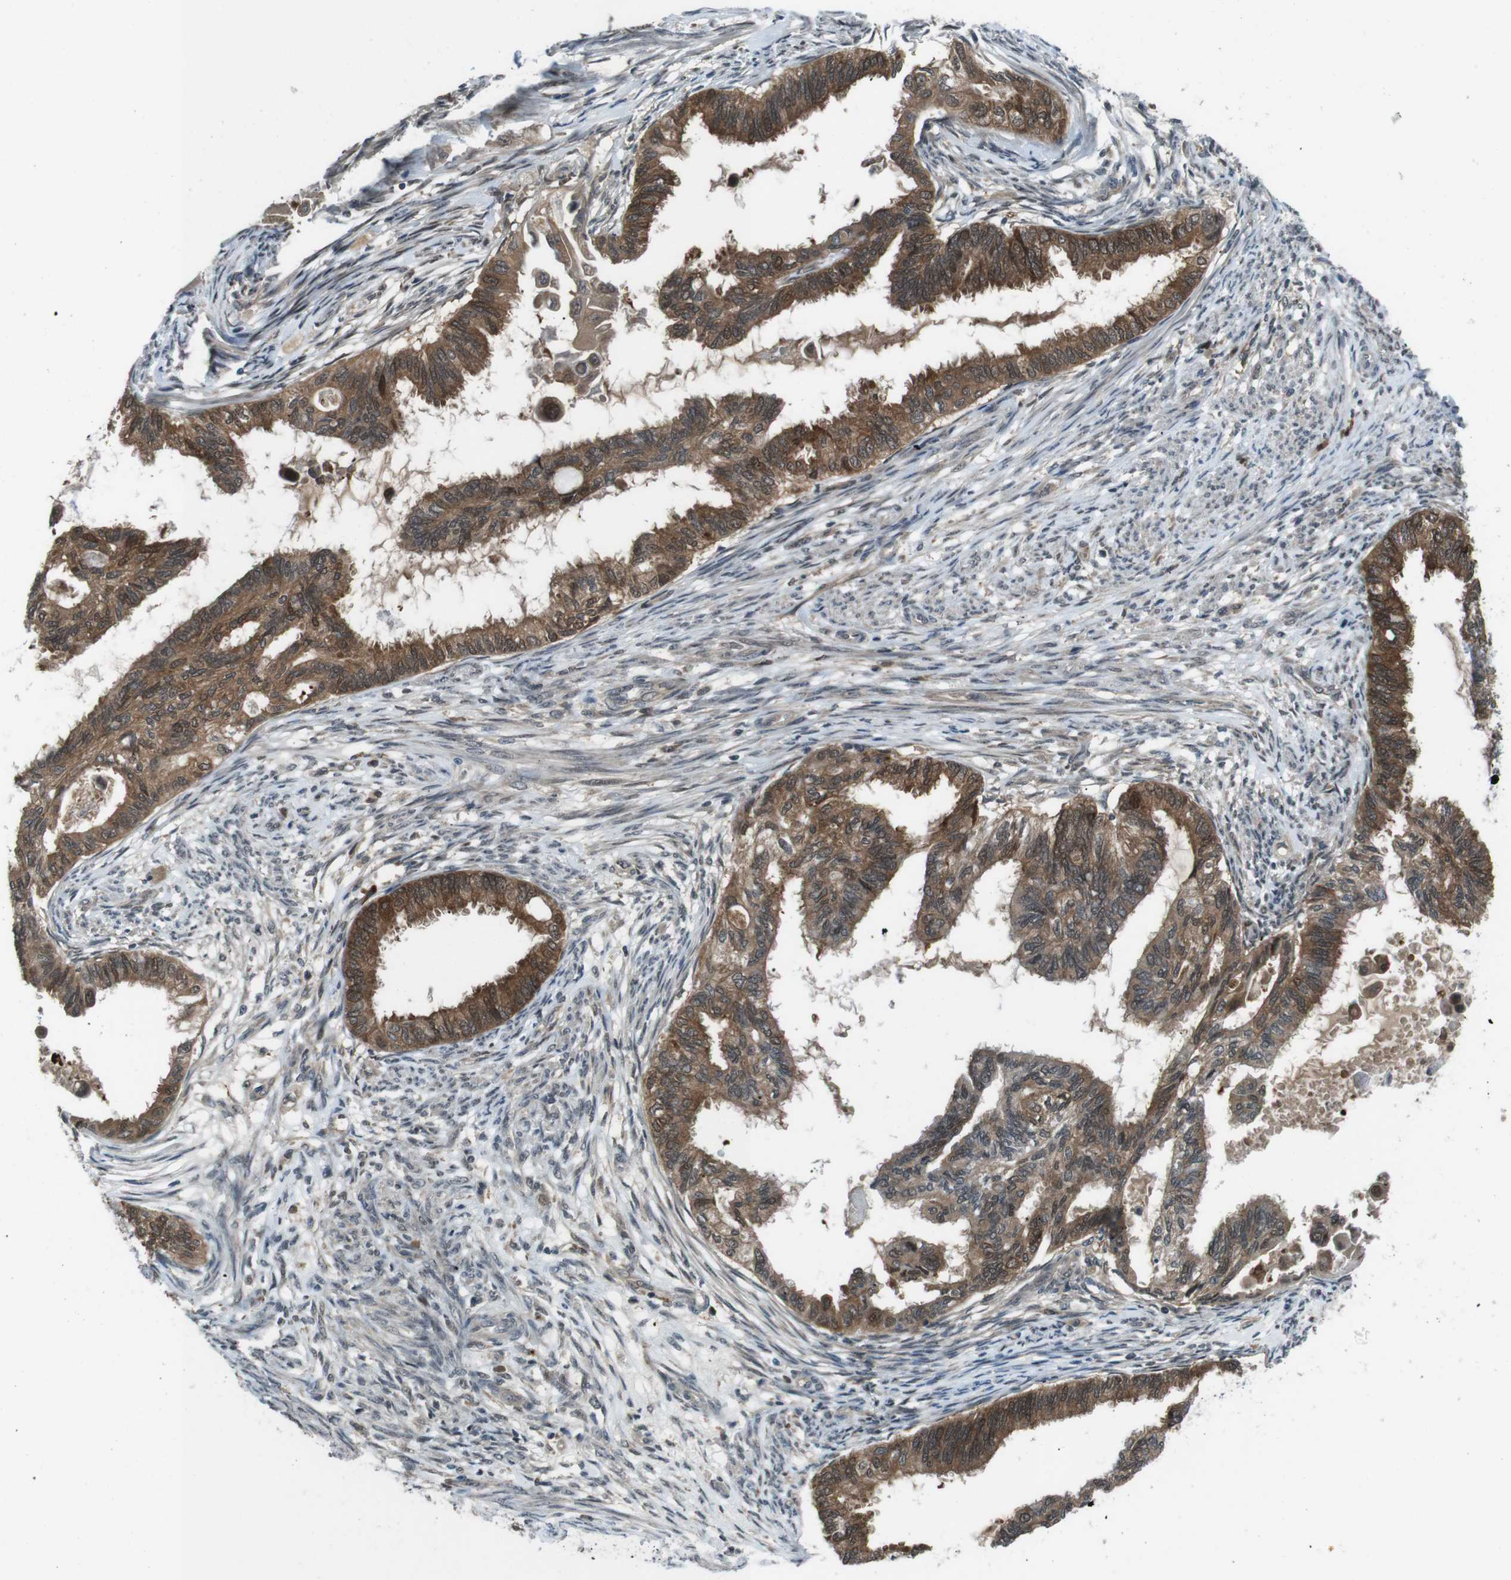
{"staining": {"intensity": "moderate", "quantity": ">75%", "location": "cytoplasmic/membranous"}, "tissue": "cervical cancer", "cell_type": "Tumor cells", "image_type": "cancer", "snomed": [{"axis": "morphology", "description": "Normal tissue, NOS"}, {"axis": "morphology", "description": "Adenocarcinoma, NOS"}, {"axis": "topography", "description": "Cervix"}, {"axis": "topography", "description": "Endometrium"}], "caption": "Adenocarcinoma (cervical) stained with DAB IHC reveals medium levels of moderate cytoplasmic/membranous expression in about >75% of tumor cells. The staining was performed using DAB to visualize the protein expression in brown, while the nuclei were stained in blue with hematoxylin (Magnification: 20x).", "gene": "LRP5", "patient": {"sex": "female", "age": 86}}